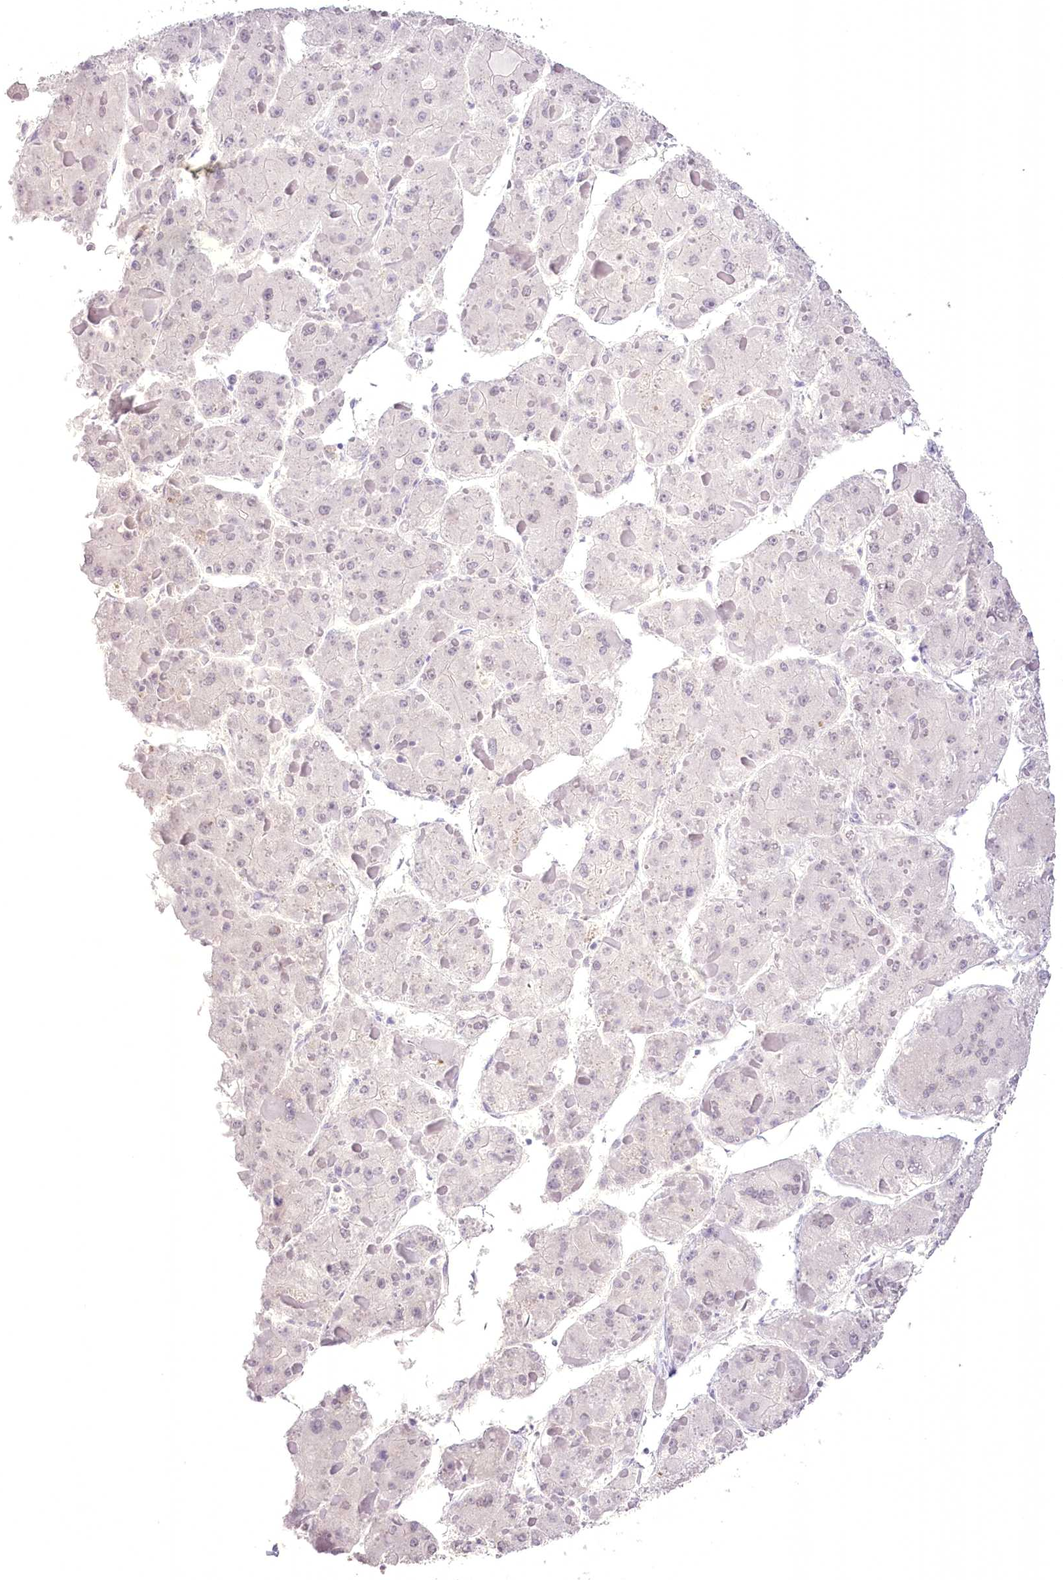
{"staining": {"intensity": "negative", "quantity": "none", "location": "none"}, "tissue": "liver cancer", "cell_type": "Tumor cells", "image_type": "cancer", "snomed": [{"axis": "morphology", "description": "Carcinoma, Hepatocellular, NOS"}, {"axis": "topography", "description": "Liver"}], "caption": "Human liver hepatocellular carcinoma stained for a protein using immunohistochemistry displays no expression in tumor cells.", "gene": "SLC39A10", "patient": {"sex": "female", "age": 73}}